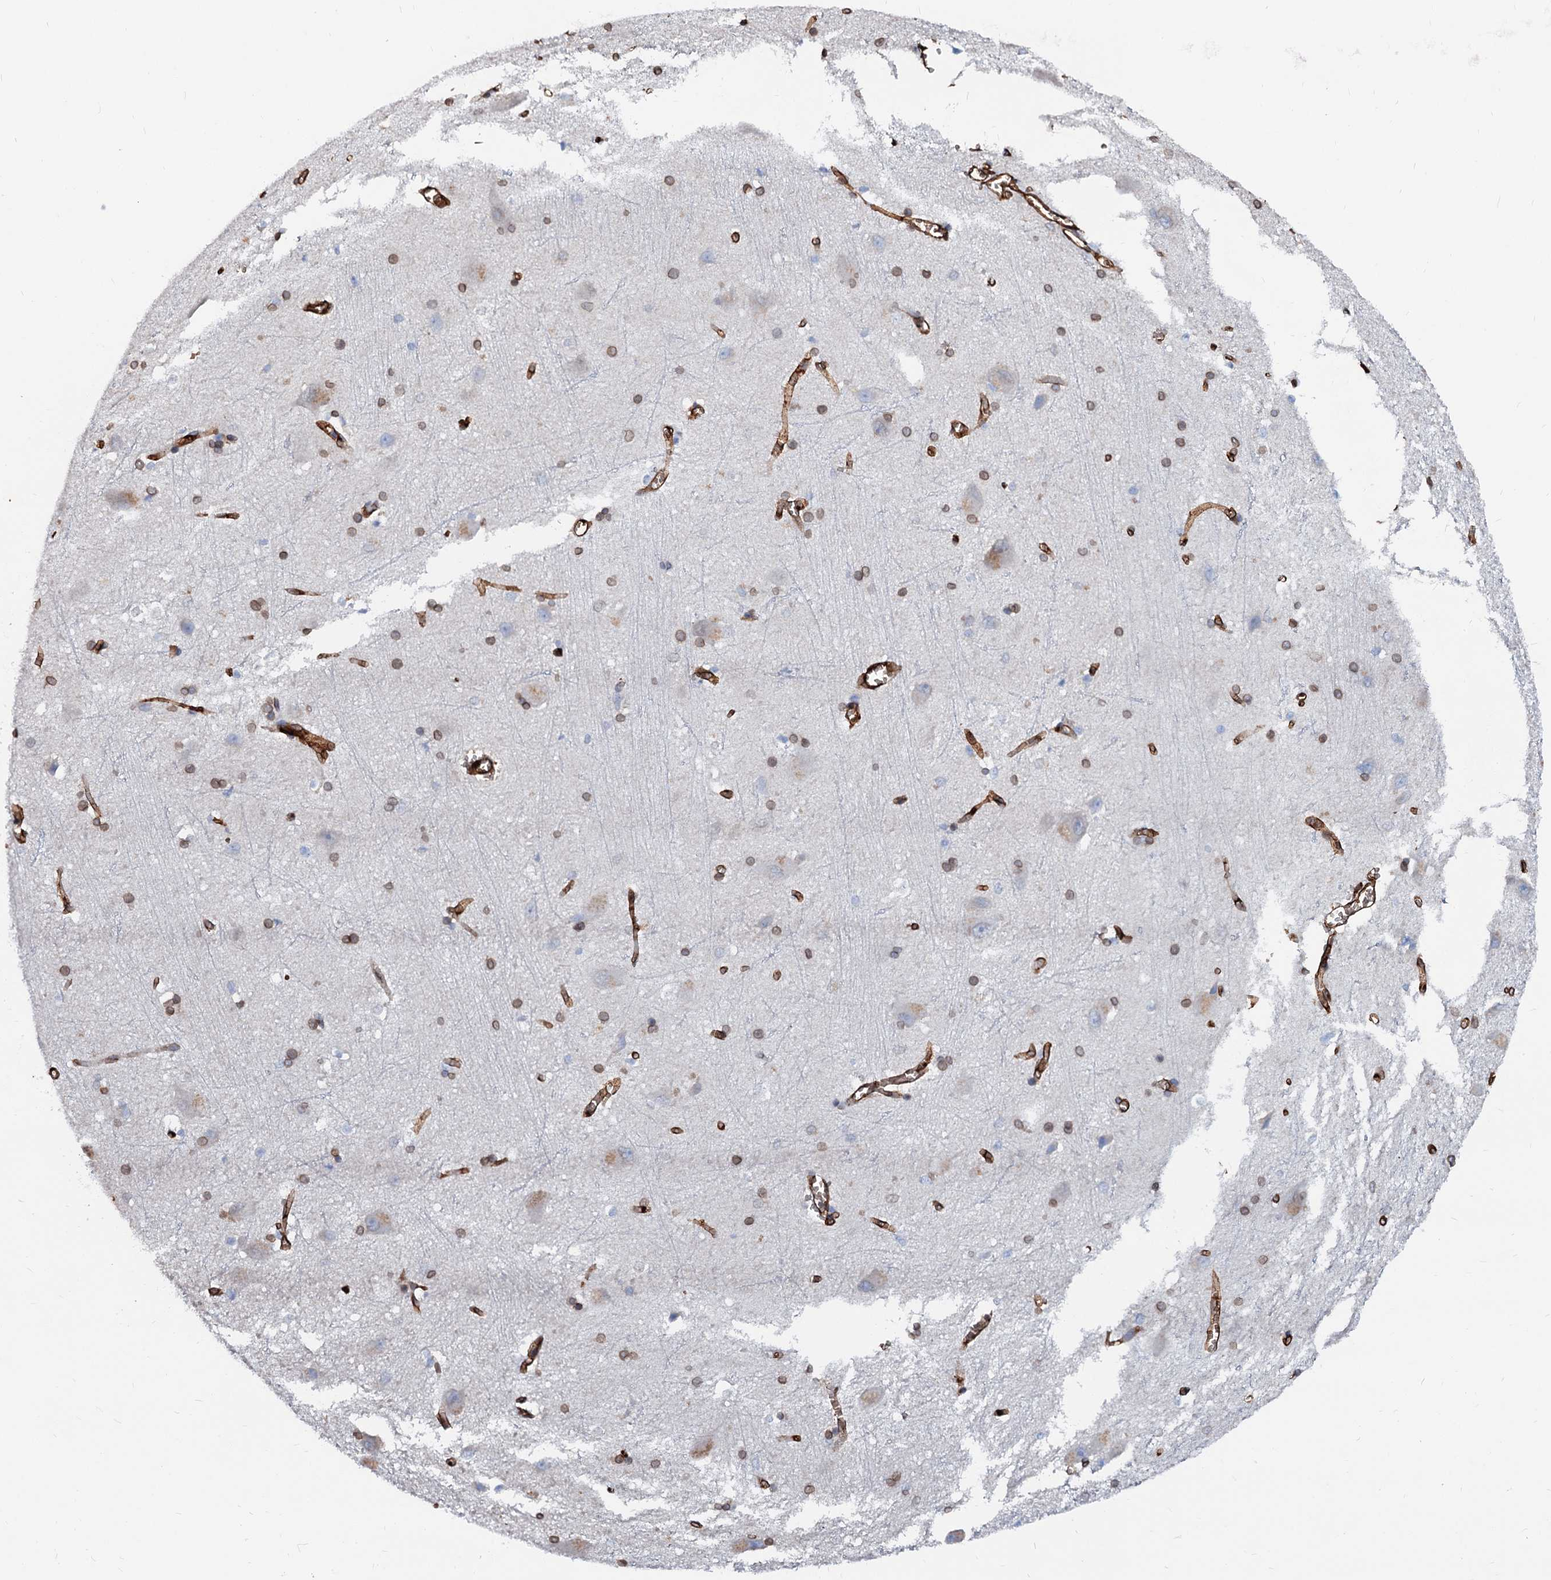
{"staining": {"intensity": "moderate", "quantity": ">75%", "location": "cytoplasmic/membranous,nuclear"}, "tissue": "caudate", "cell_type": "Glial cells", "image_type": "normal", "snomed": [{"axis": "morphology", "description": "Normal tissue, NOS"}, {"axis": "topography", "description": "Lateral ventricle wall"}], "caption": "This photomicrograph reveals immunohistochemistry staining of unremarkable human caudate, with medium moderate cytoplasmic/membranous,nuclear expression in approximately >75% of glial cells.", "gene": "NRP2", "patient": {"sex": "male", "age": 37}}